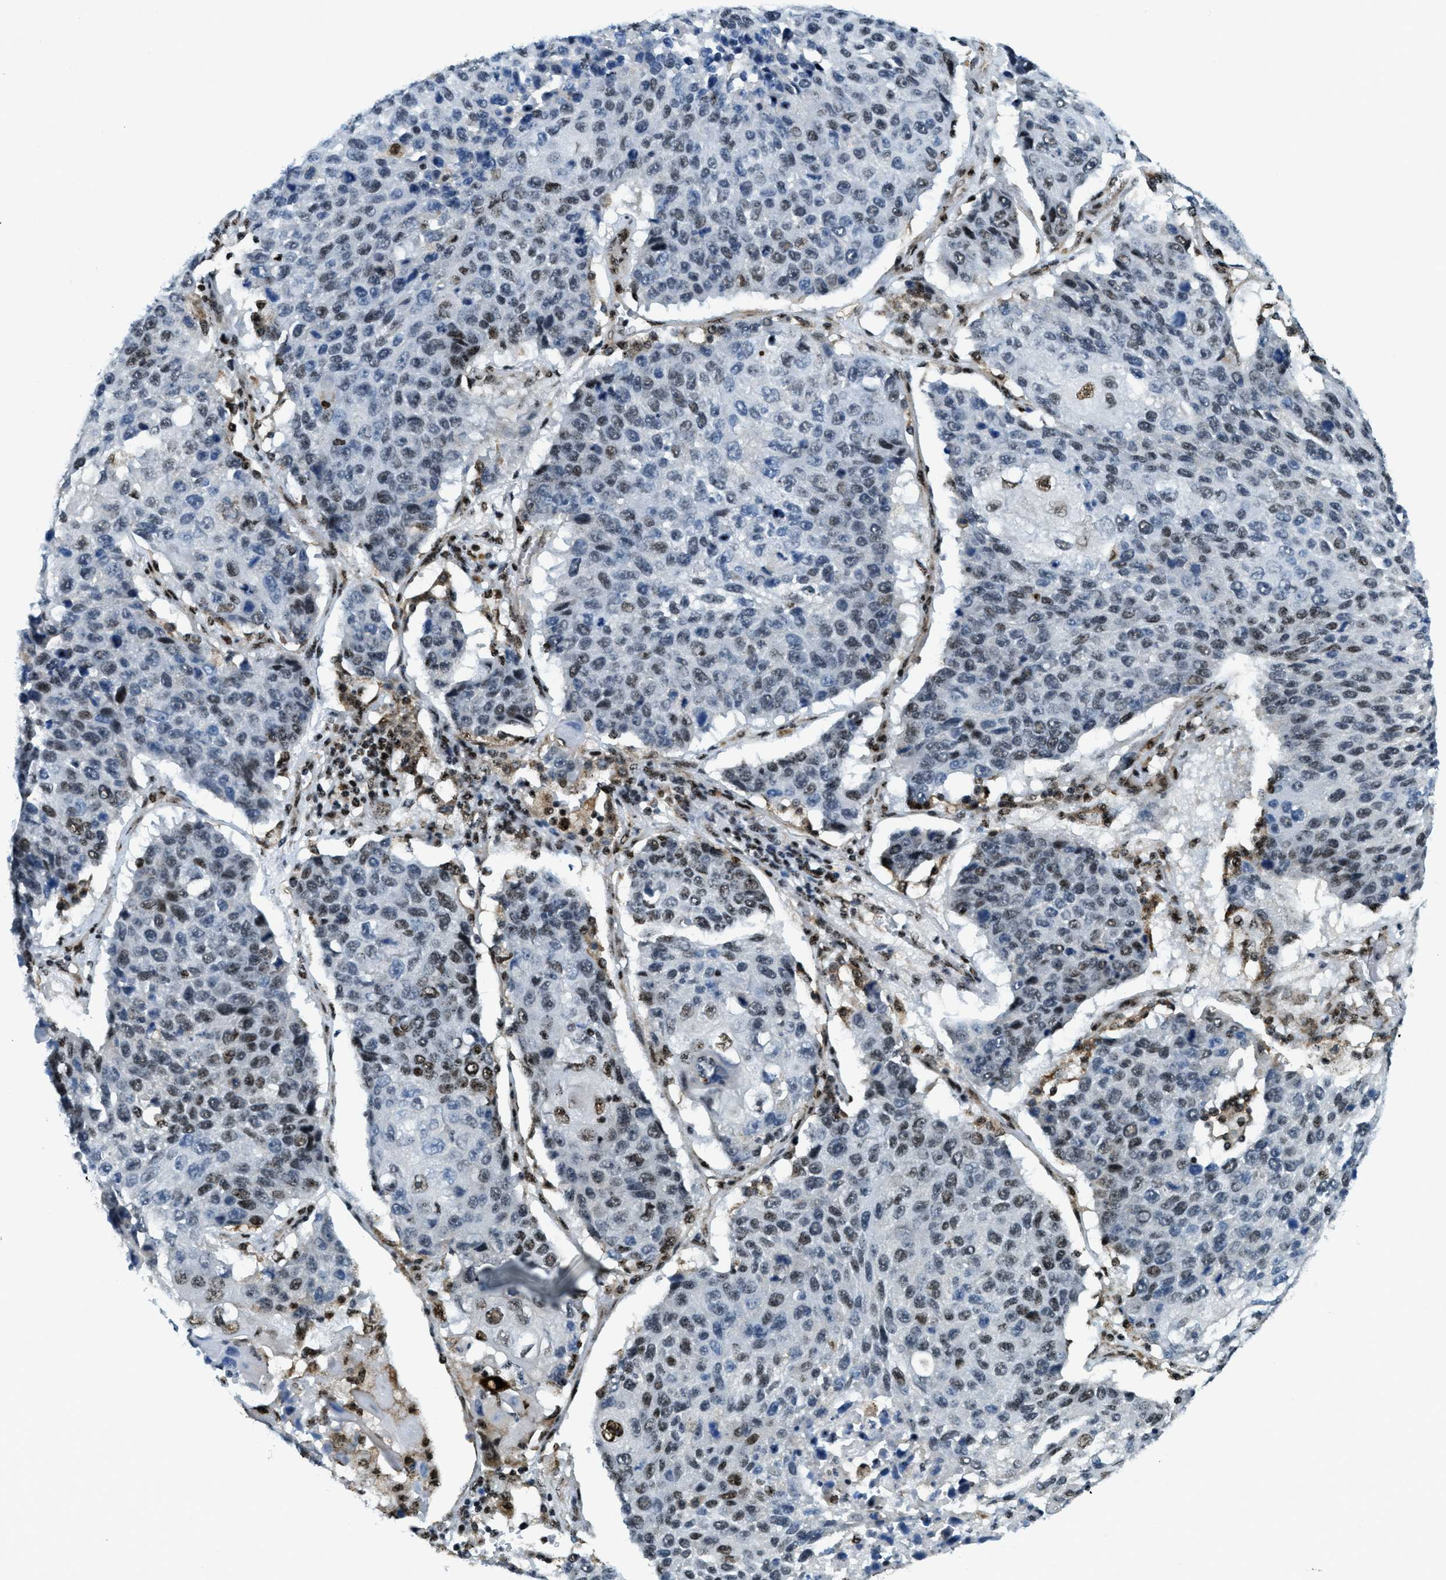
{"staining": {"intensity": "strong", "quantity": "<25%", "location": "nuclear"}, "tissue": "lung cancer", "cell_type": "Tumor cells", "image_type": "cancer", "snomed": [{"axis": "morphology", "description": "Squamous cell carcinoma, NOS"}, {"axis": "topography", "description": "Lung"}], "caption": "Approximately <25% of tumor cells in human lung cancer (squamous cell carcinoma) show strong nuclear protein expression as visualized by brown immunohistochemical staining.", "gene": "SP100", "patient": {"sex": "male", "age": 61}}